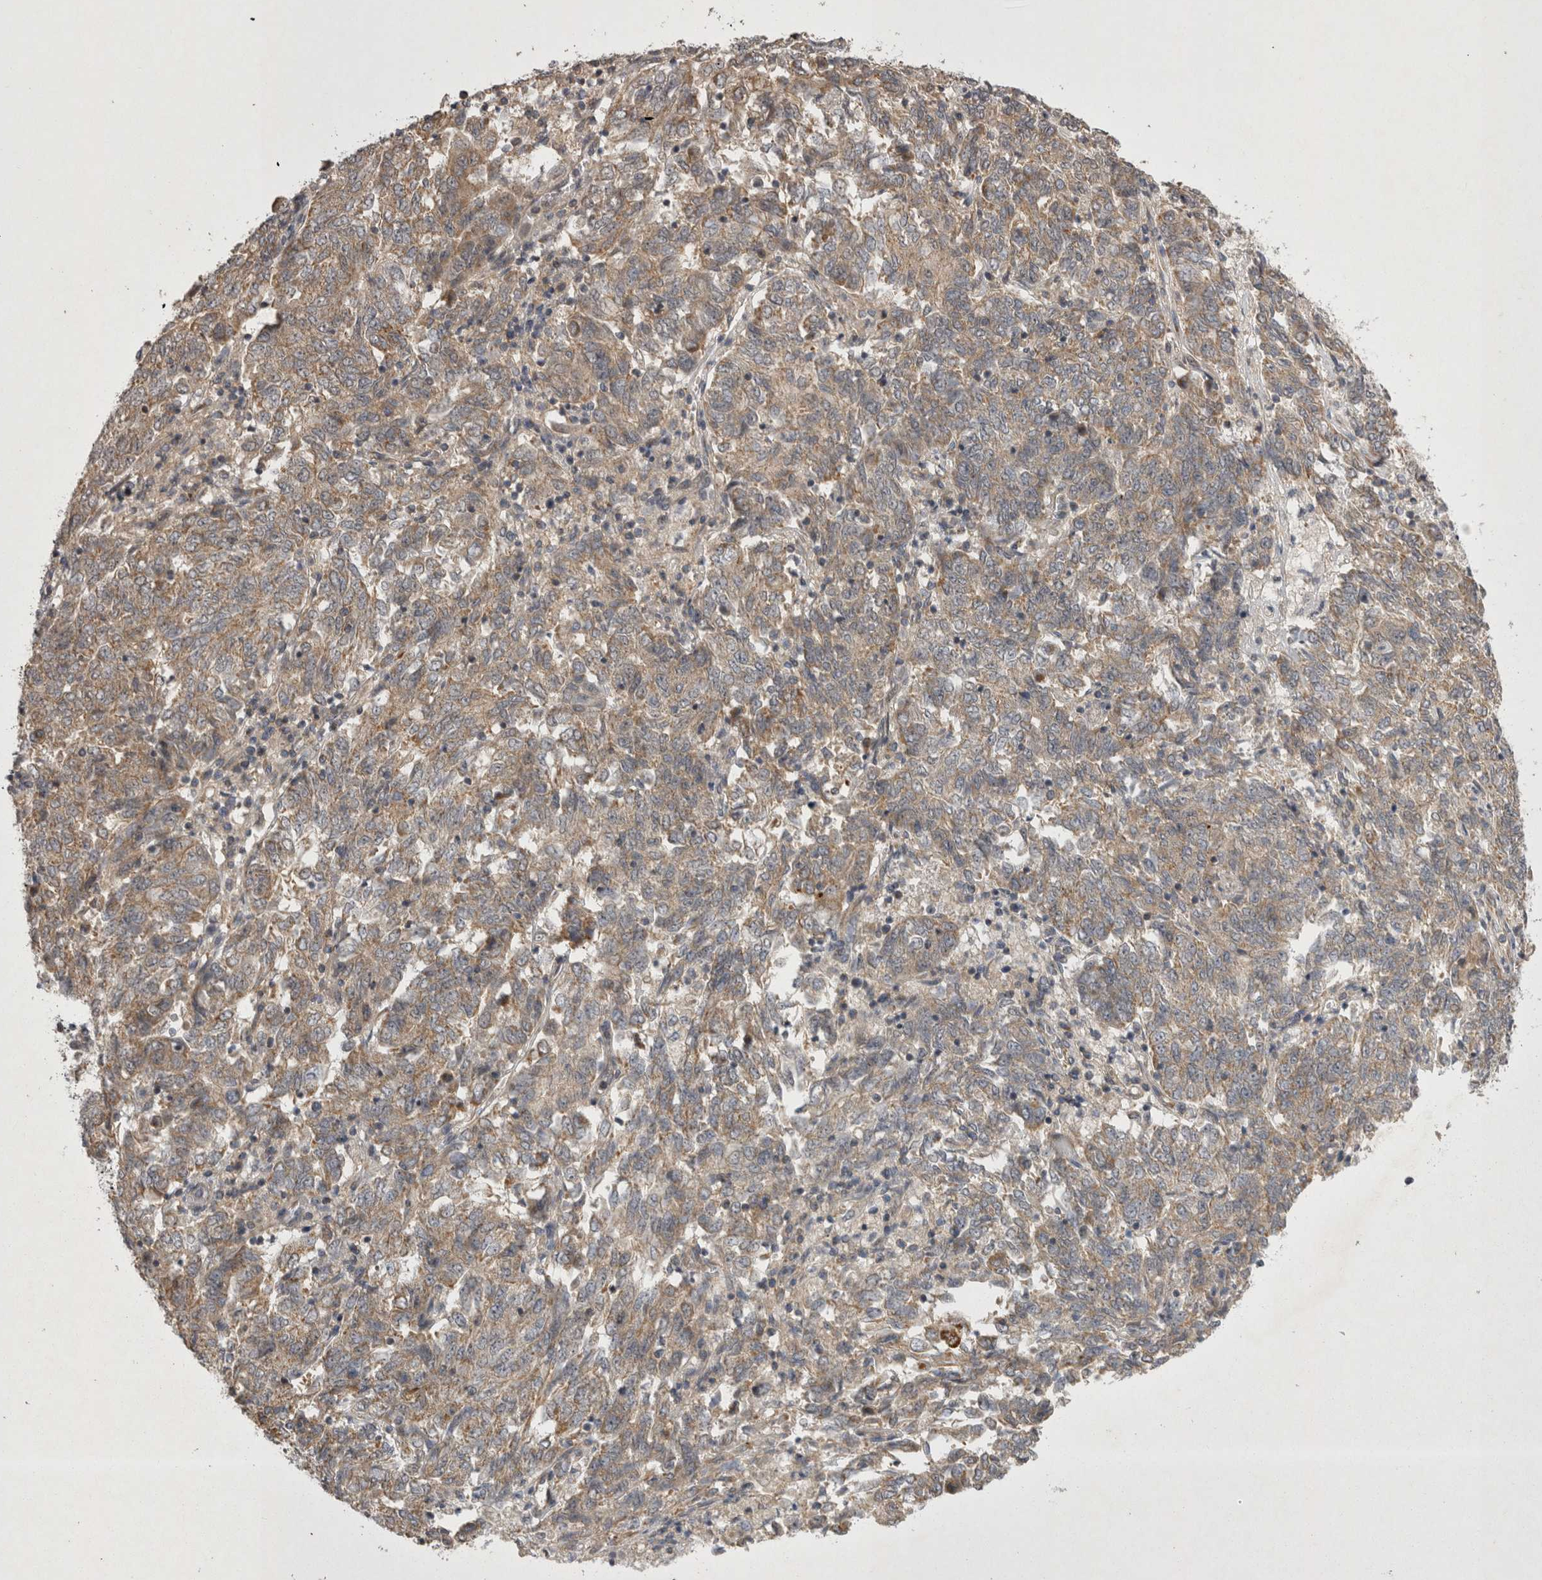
{"staining": {"intensity": "weak", "quantity": ">75%", "location": "cytoplasmic/membranous"}, "tissue": "endometrial cancer", "cell_type": "Tumor cells", "image_type": "cancer", "snomed": [{"axis": "morphology", "description": "Adenocarcinoma, NOS"}, {"axis": "topography", "description": "Endometrium"}], "caption": "IHC (DAB (3,3'-diaminobenzidine)) staining of human adenocarcinoma (endometrial) demonstrates weak cytoplasmic/membranous protein staining in about >75% of tumor cells.", "gene": "TSPOAP1", "patient": {"sex": "female", "age": 80}}